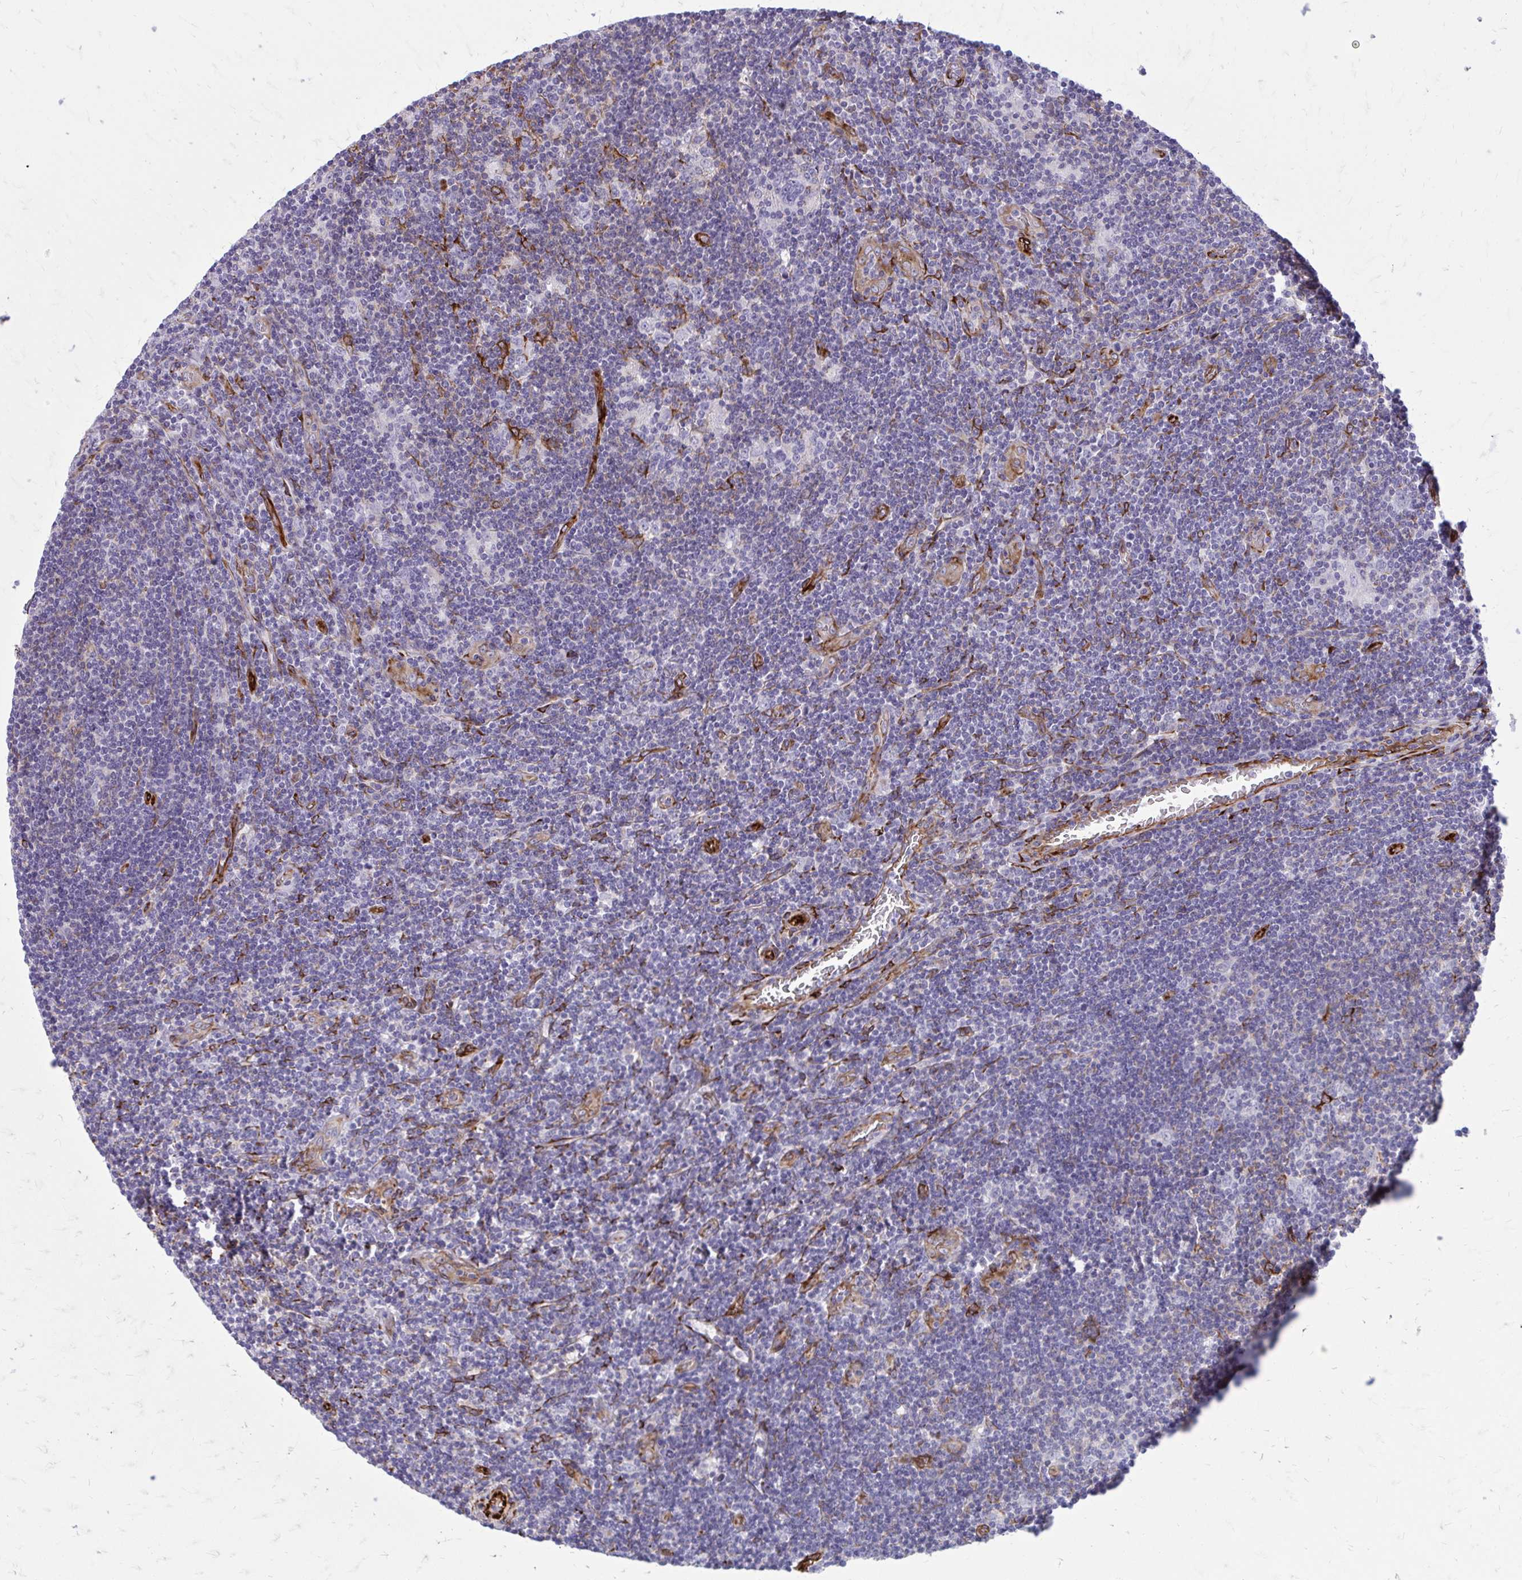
{"staining": {"intensity": "negative", "quantity": "none", "location": "none"}, "tissue": "lymphoma", "cell_type": "Tumor cells", "image_type": "cancer", "snomed": [{"axis": "morphology", "description": "Hodgkin's disease, NOS"}, {"axis": "topography", "description": "Lymph node"}], "caption": "Immunohistochemical staining of human lymphoma displays no significant expression in tumor cells.", "gene": "BEND5", "patient": {"sex": "male", "age": 40}}